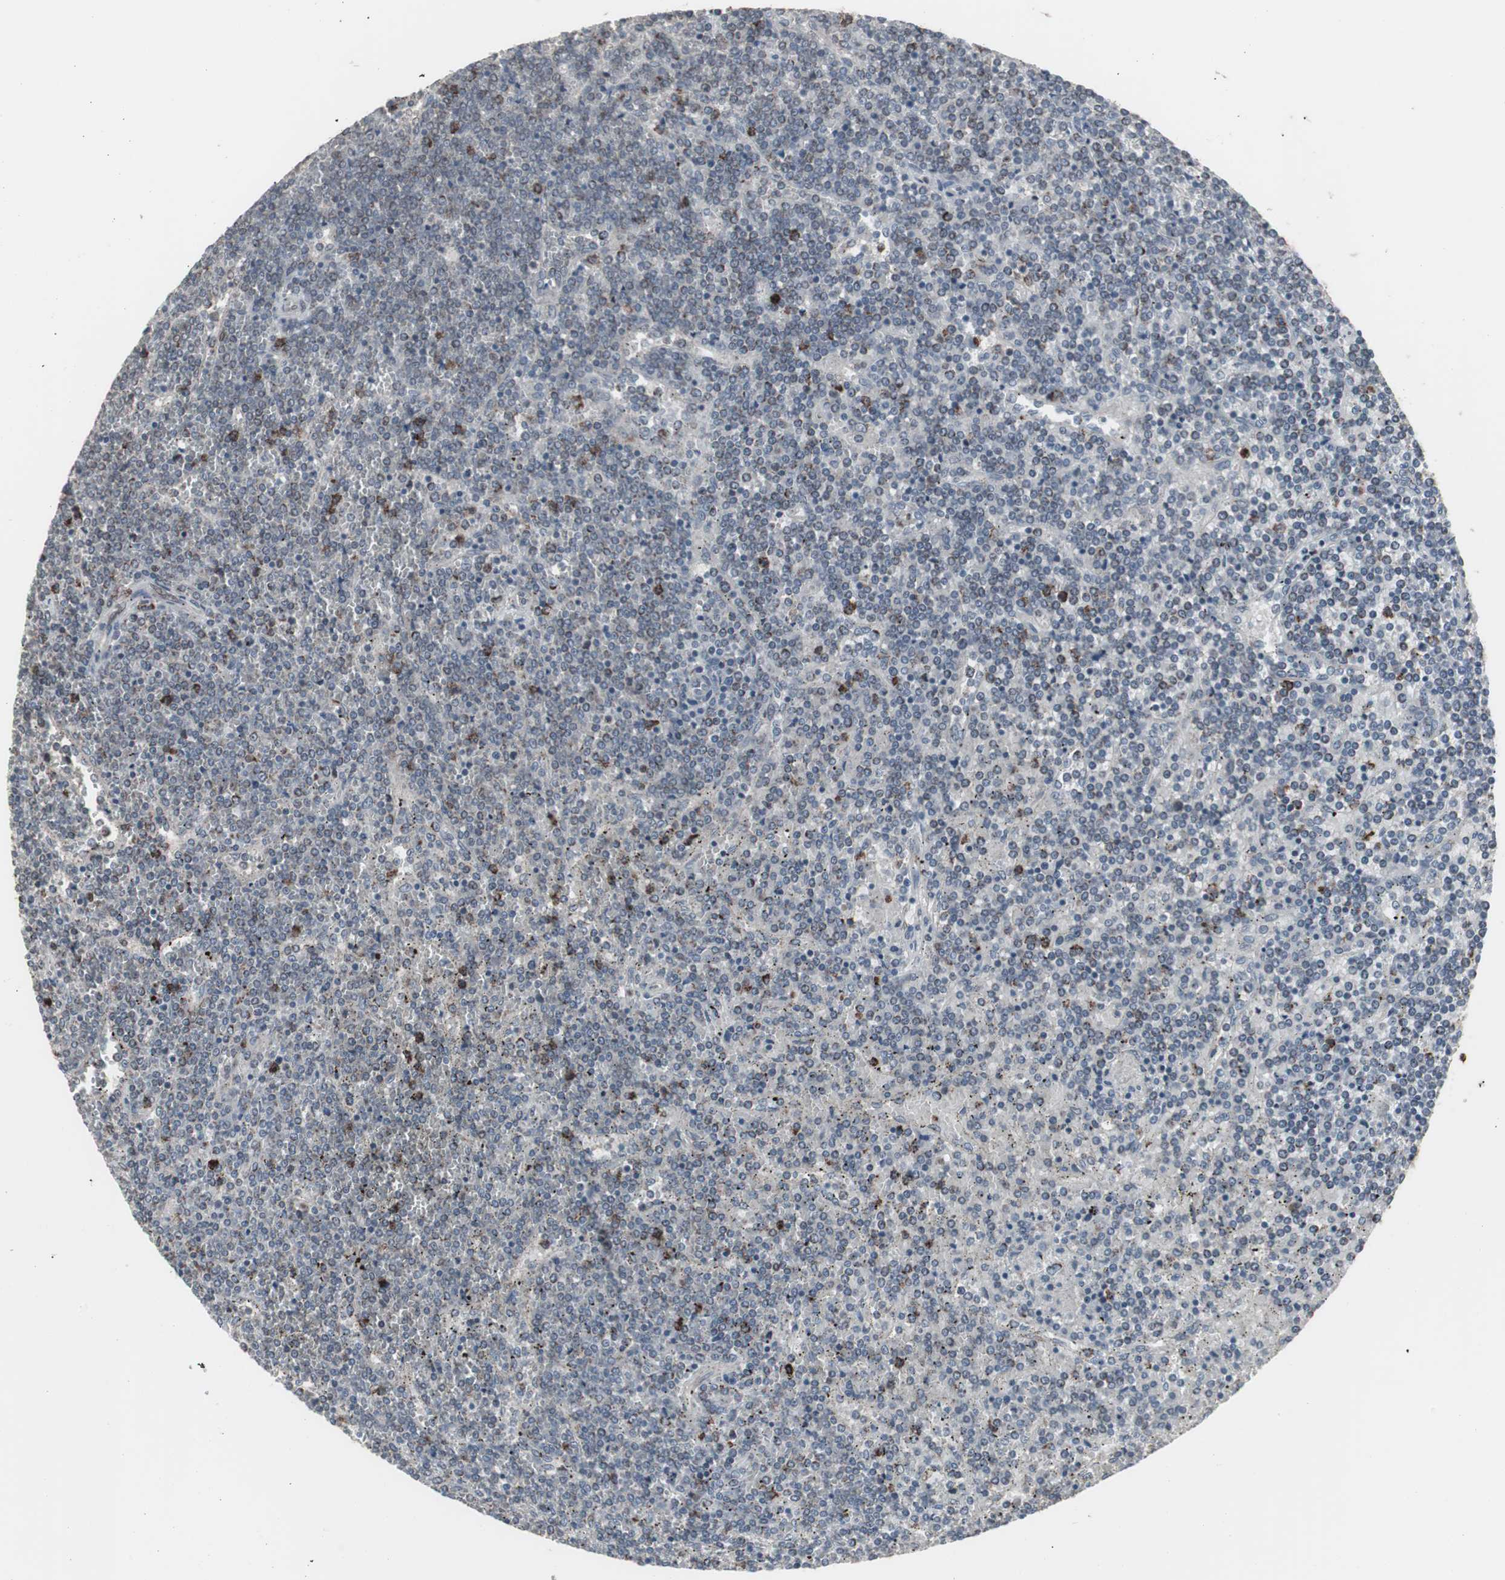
{"staining": {"intensity": "weak", "quantity": "<25%", "location": "nuclear"}, "tissue": "lymphoma", "cell_type": "Tumor cells", "image_type": "cancer", "snomed": [{"axis": "morphology", "description": "Malignant lymphoma, non-Hodgkin's type, Low grade"}, {"axis": "topography", "description": "Spleen"}], "caption": "DAB (3,3'-diaminobenzidine) immunohistochemical staining of malignant lymphoma, non-Hodgkin's type (low-grade) shows no significant staining in tumor cells.", "gene": "RXRA", "patient": {"sex": "female", "age": 19}}